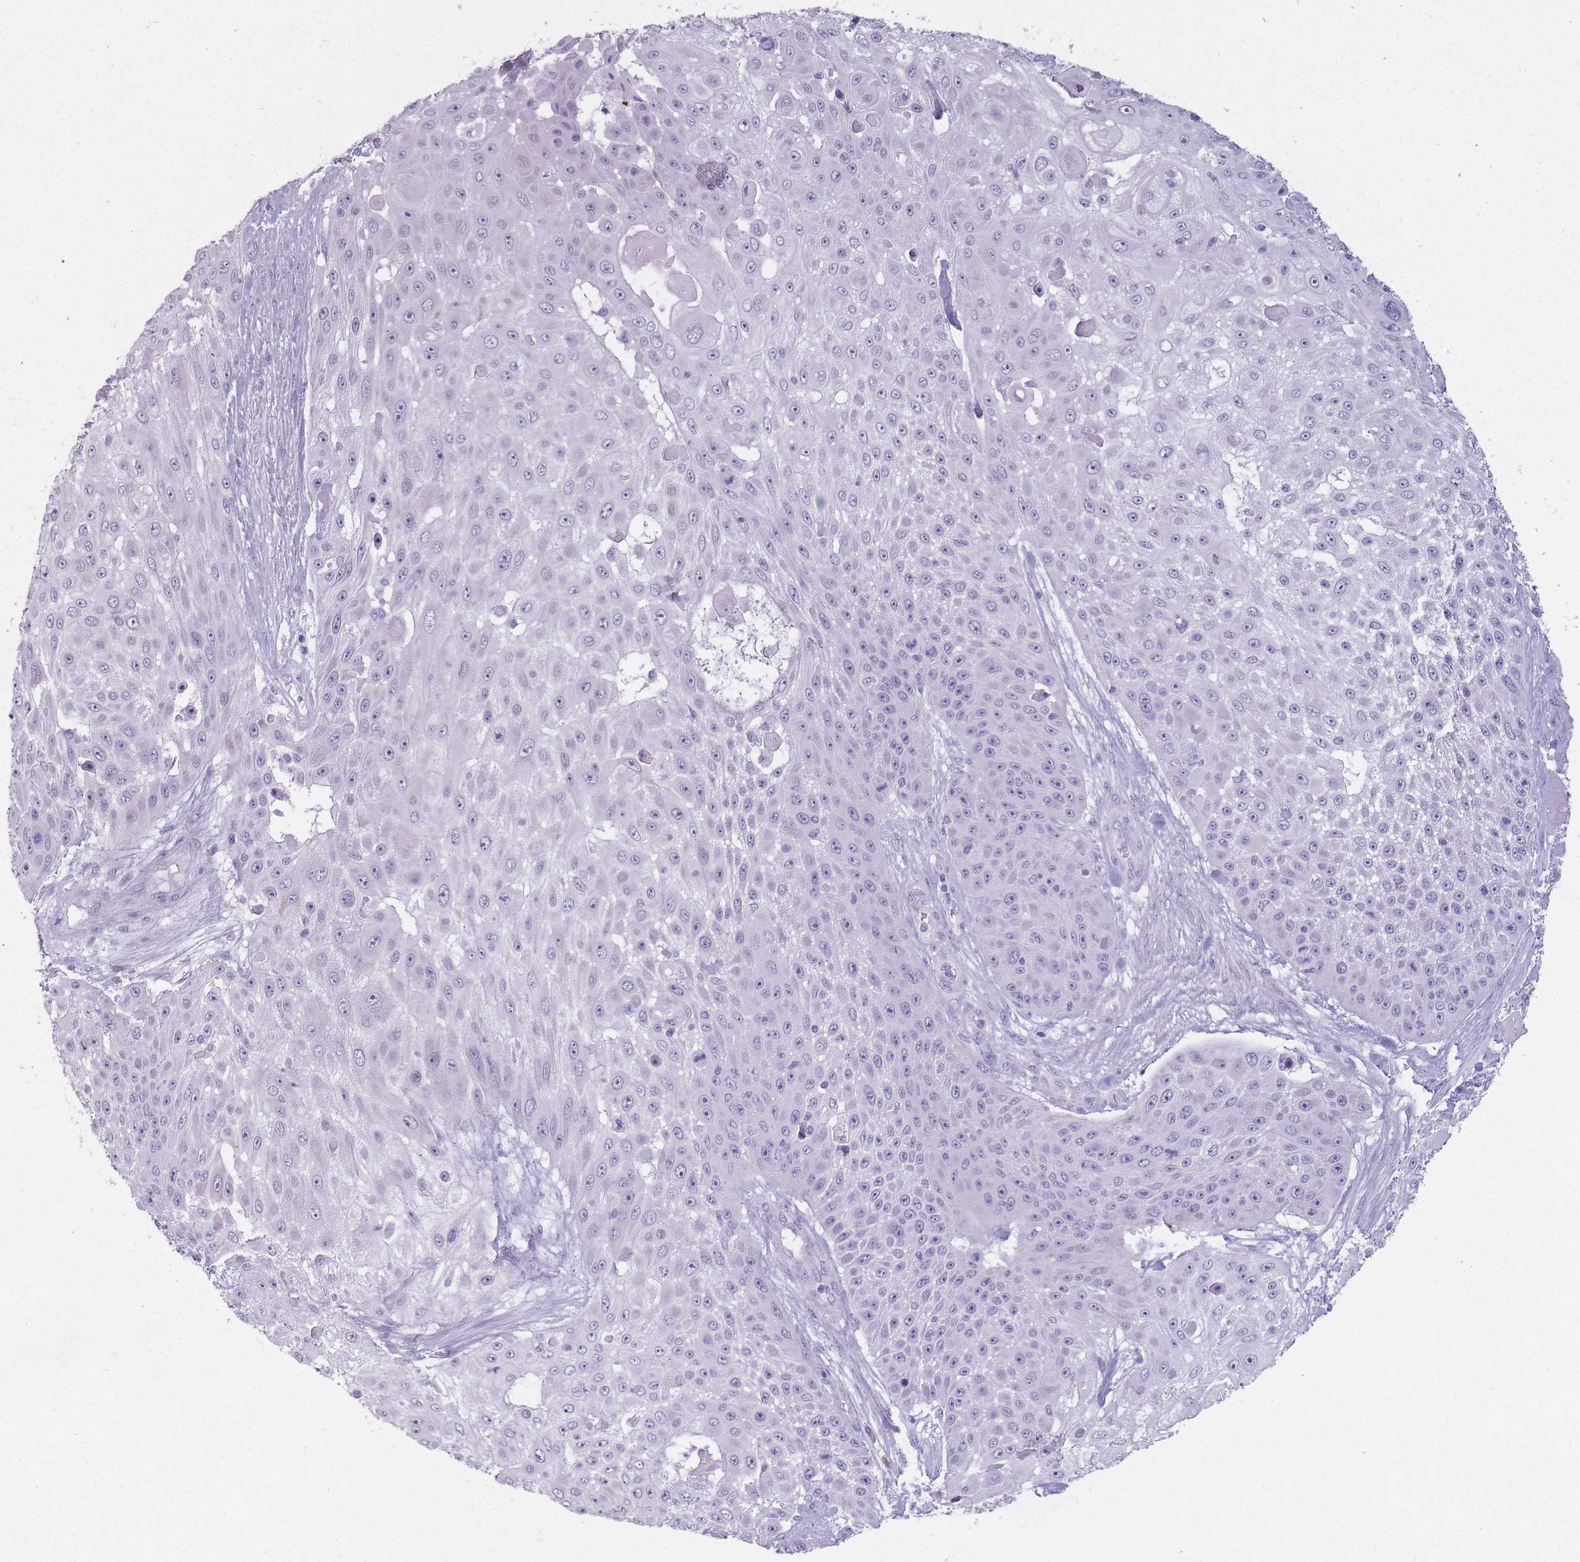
{"staining": {"intensity": "negative", "quantity": "none", "location": "none"}, "tissue": "skin cancer", "cell_type": "Tumor cells", "image_type": "cancer", "snomed": [{"axis": "morphology", "description": "Squamous cell carcinoma, NOS"}, {"axis": "topography", "description": "Skin"}], "caption": "Immunohistochemistry histopathology image of human skin squamous cell carcinoma stained for a protein (brown), which exhibits no positivity in tumor cells.", "gene": "DCANP1", "patient": {"sex": "female", "age": 86}}